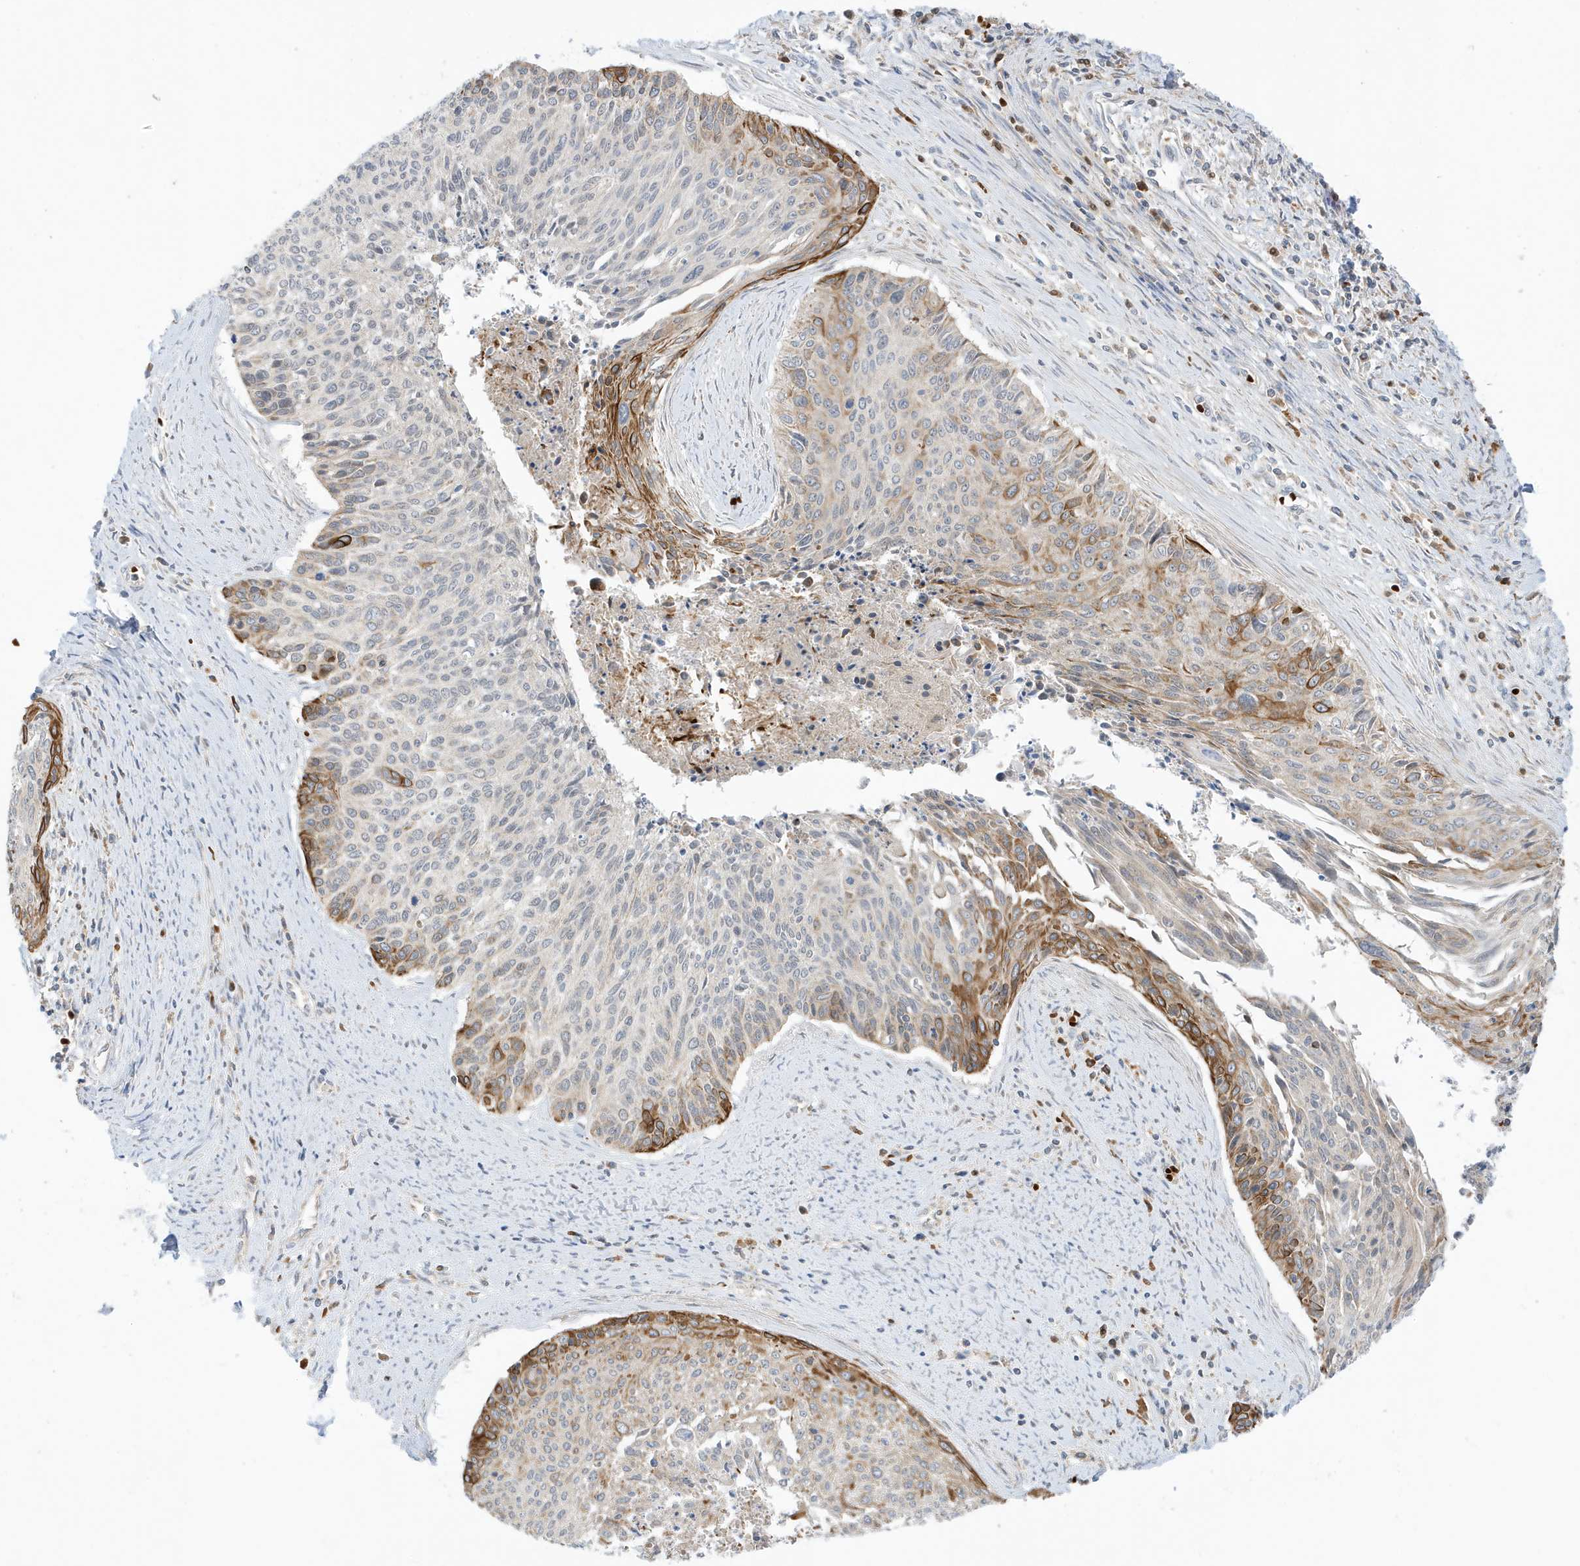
{"staining": {"intensity": "moderate", "quantity": "25%-75%", "location": "cytoplasmic/membranous"}, "tissue": "cervical cancer", "cell_type": "Tumor cells", "image_type": "cancer", "snomed": [{"axis": "morphology", "description": "Squamous cell carcinoma, NOS"}, {"axis": "topography", "description": "Cervix"}], "caption": "Cervical cancer stained with immunohistochemistry reveals moderate cytoplasmic/membranous positivity in about 25%-75% of tumor cells.", "gene": "NPPC", "patient": {"sex": "female", "age": 55}}